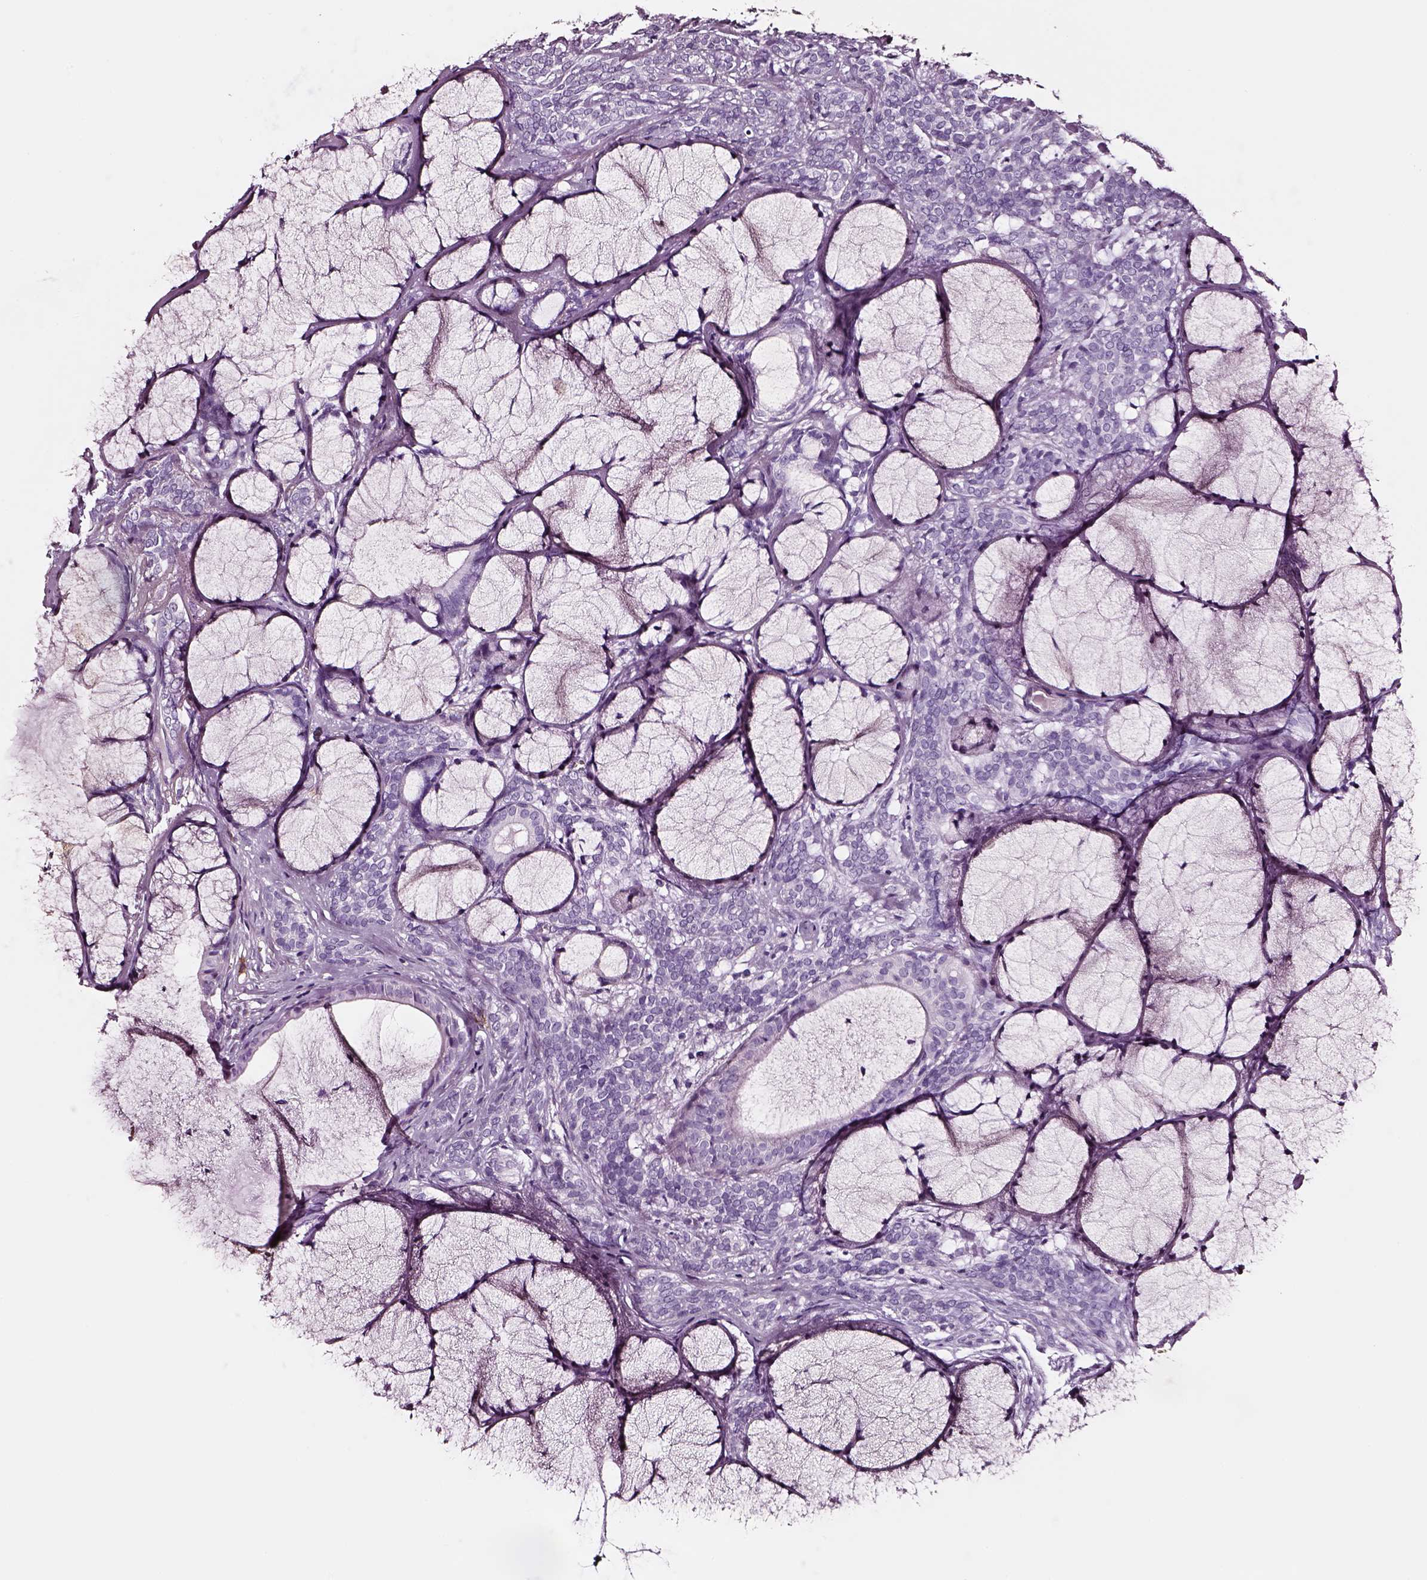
{"staining": {"intensity": "negative", "quantity": "none", "location": "none"}, "tissue": "head and neck cancer", "cell_type": "Tumor cells", "image_type": "cancer", "snomed": [{"axis": "morphology", "description": "Adenocarcinoma, NOS"}, {"axis": "topography", "description": "Head-Neck"}], "caption": "This micrograph is of head and neck cancer (adenocarcinoma) stained with immunohistochemistry to label a protein in brown with the nuclei are counter-stained blue. There is no positivity in tumor cells.", "gene": "DPEP1", "patient": {"sex": "female", "age": 57}}